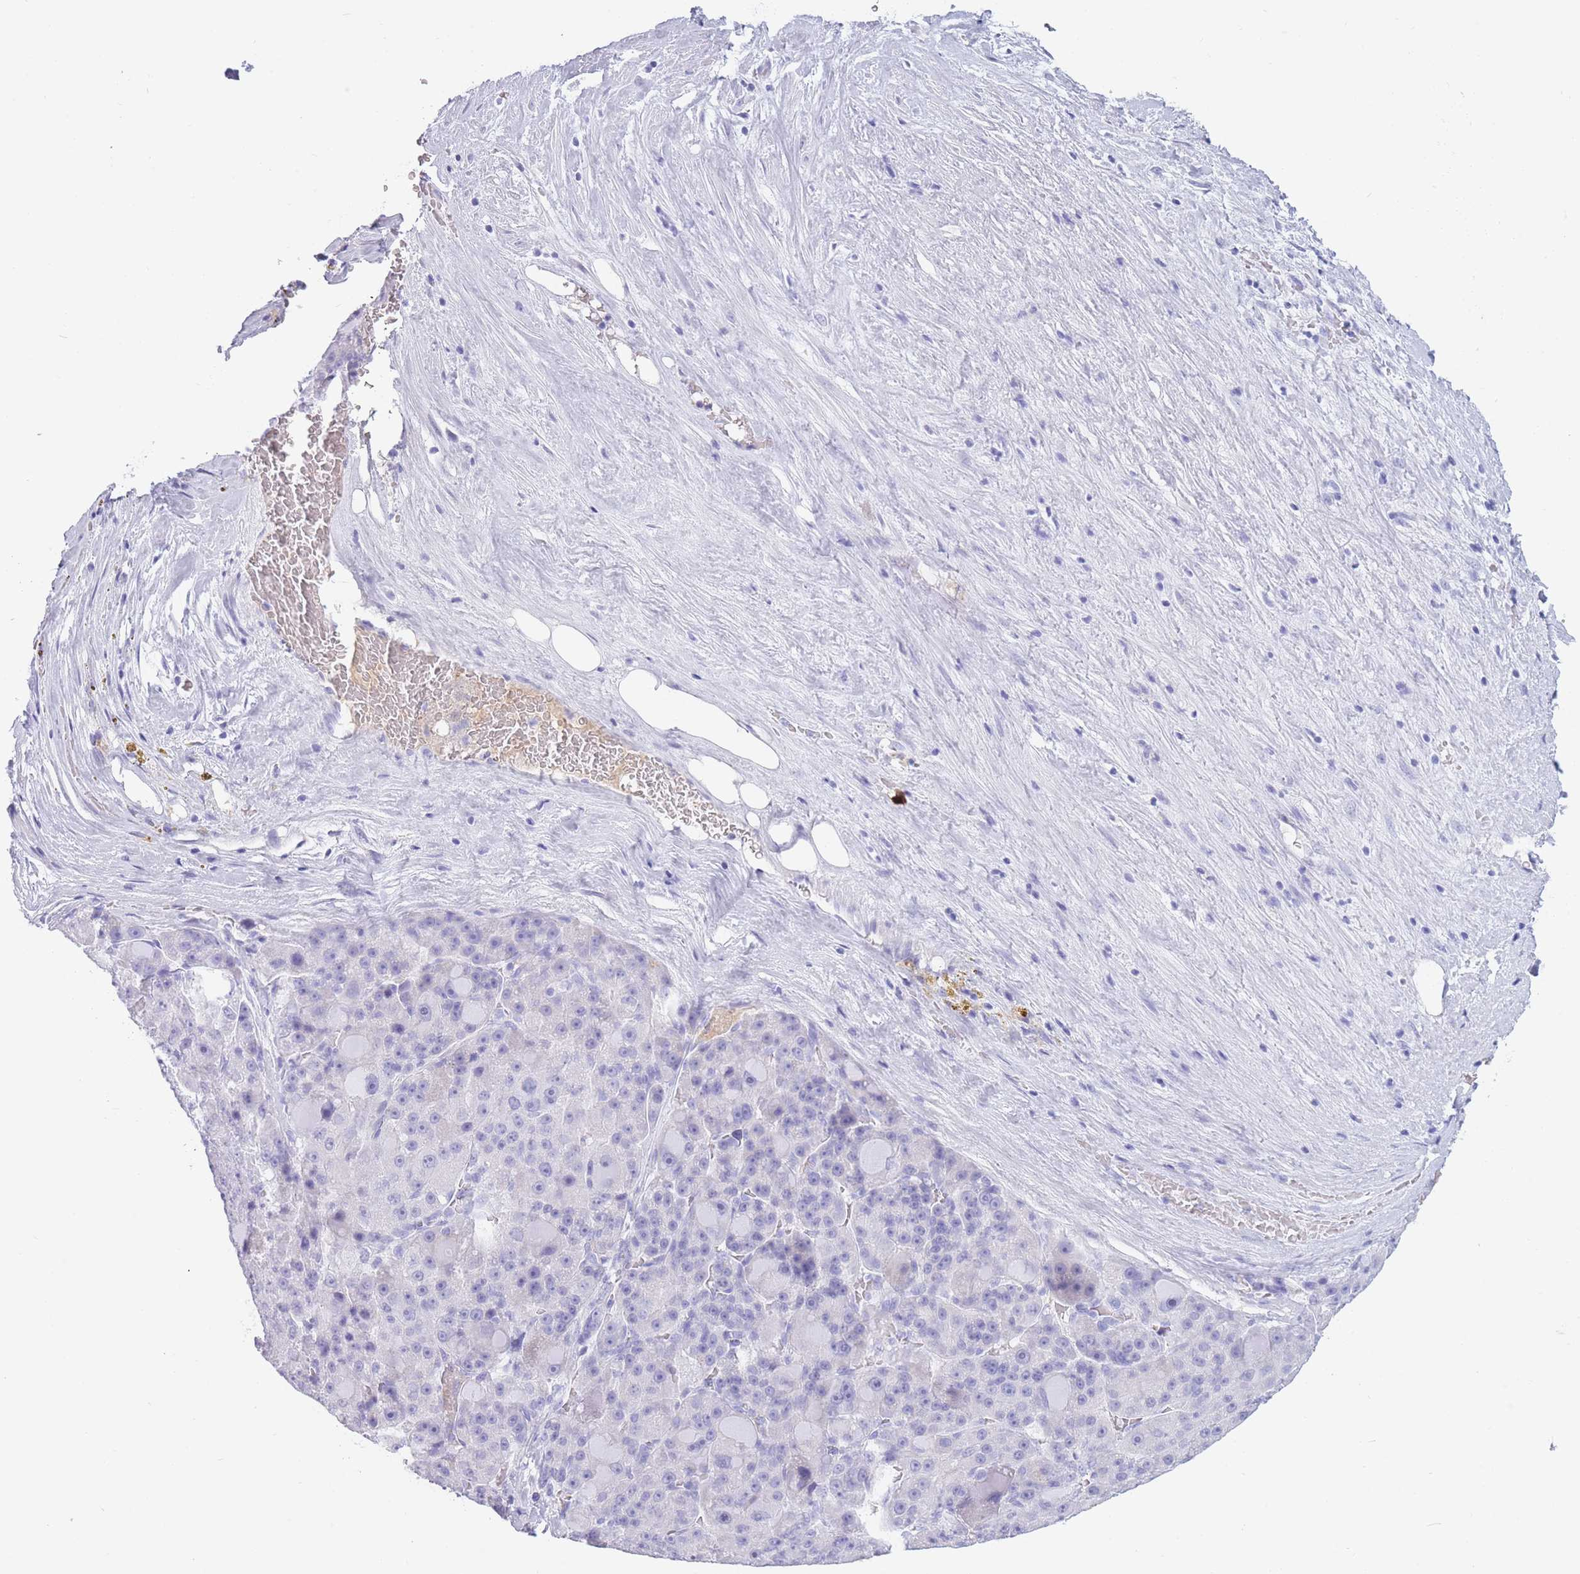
{"staining": {"intensity": "negative", "quantity": "none", "location": "none"}, "tissue": "liver cancer", "cell_type": "Tumor cells", "image_type": "cancer", "snomed": [{"axis": "morphology", "description": "Carcinoma, Hepatocellular, NOS"}, {"axis": "topography", "description": "Liver"}], "caption": "High power microscopy histopathology image of an immunohistochemistry image of liver cancer, revealing no significant expression in tumor cells. (Stains: DAB immunohistochemistry with hematoxylin counter stain, Microscopy: brightfield microscopy at high magnification).", "gene": "TNFSF11", "patient": {"sex": "male", "age": 76}}